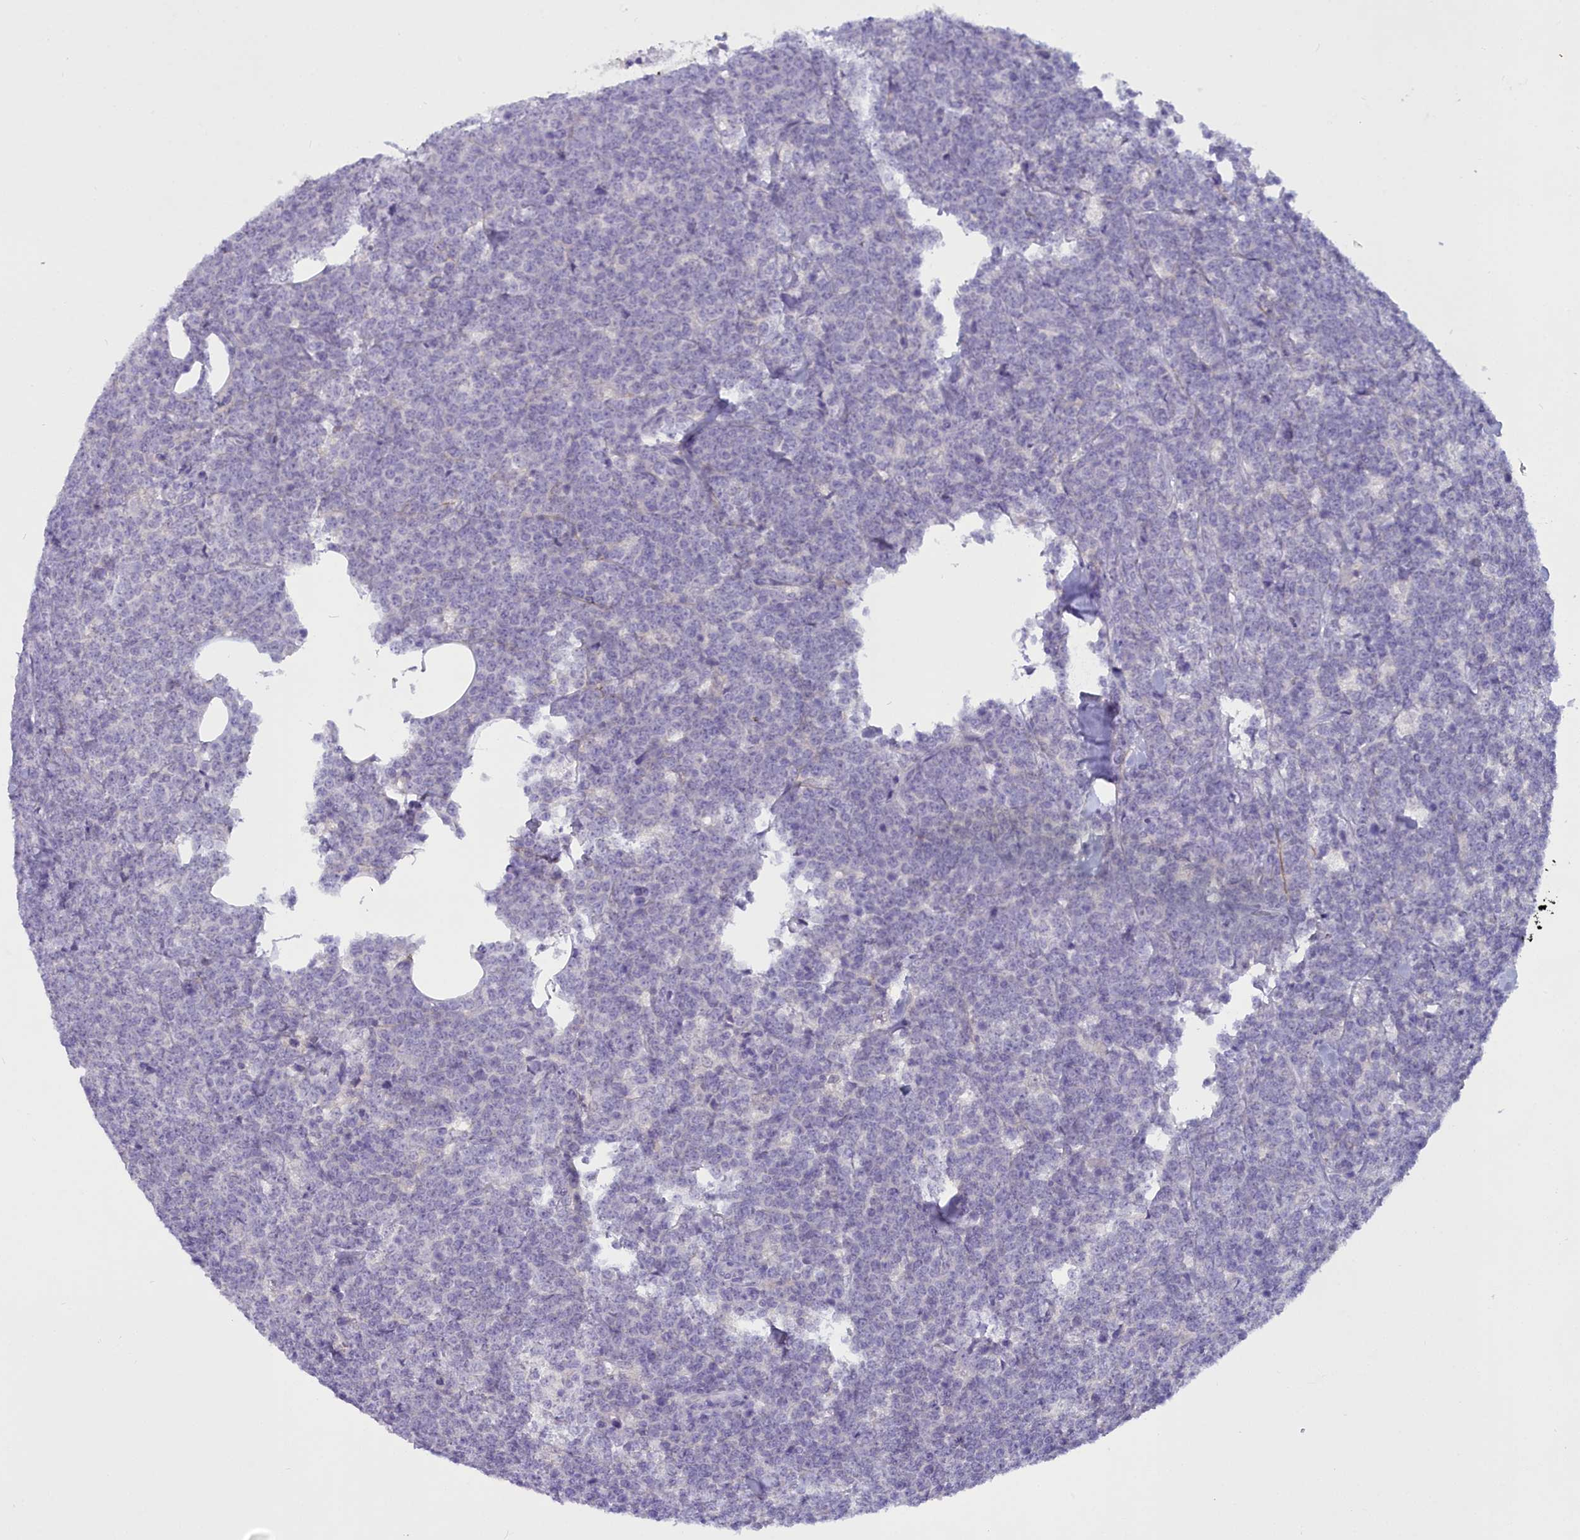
{"staining": {"intensity": "negative", "quantity": "none", "location": "none"}, "tissue": "lymphoma", "cell_type": "Tumor cells", "image_type": "cancer", "snomed": [{"axis": "morphology", "description": "Malignant lymphoma, non-Hodgkin's type, High grade"}, {"axis": "topography", "description": "Small intestine"}], "caption": "This is a micrograph of IHC staining of high-grade malignant lymphoma, non-Hodgkin's type, which shows no expression in tumor cells.", "gene": "OSTN", "patient": {"sex": "male", "age": 8}}